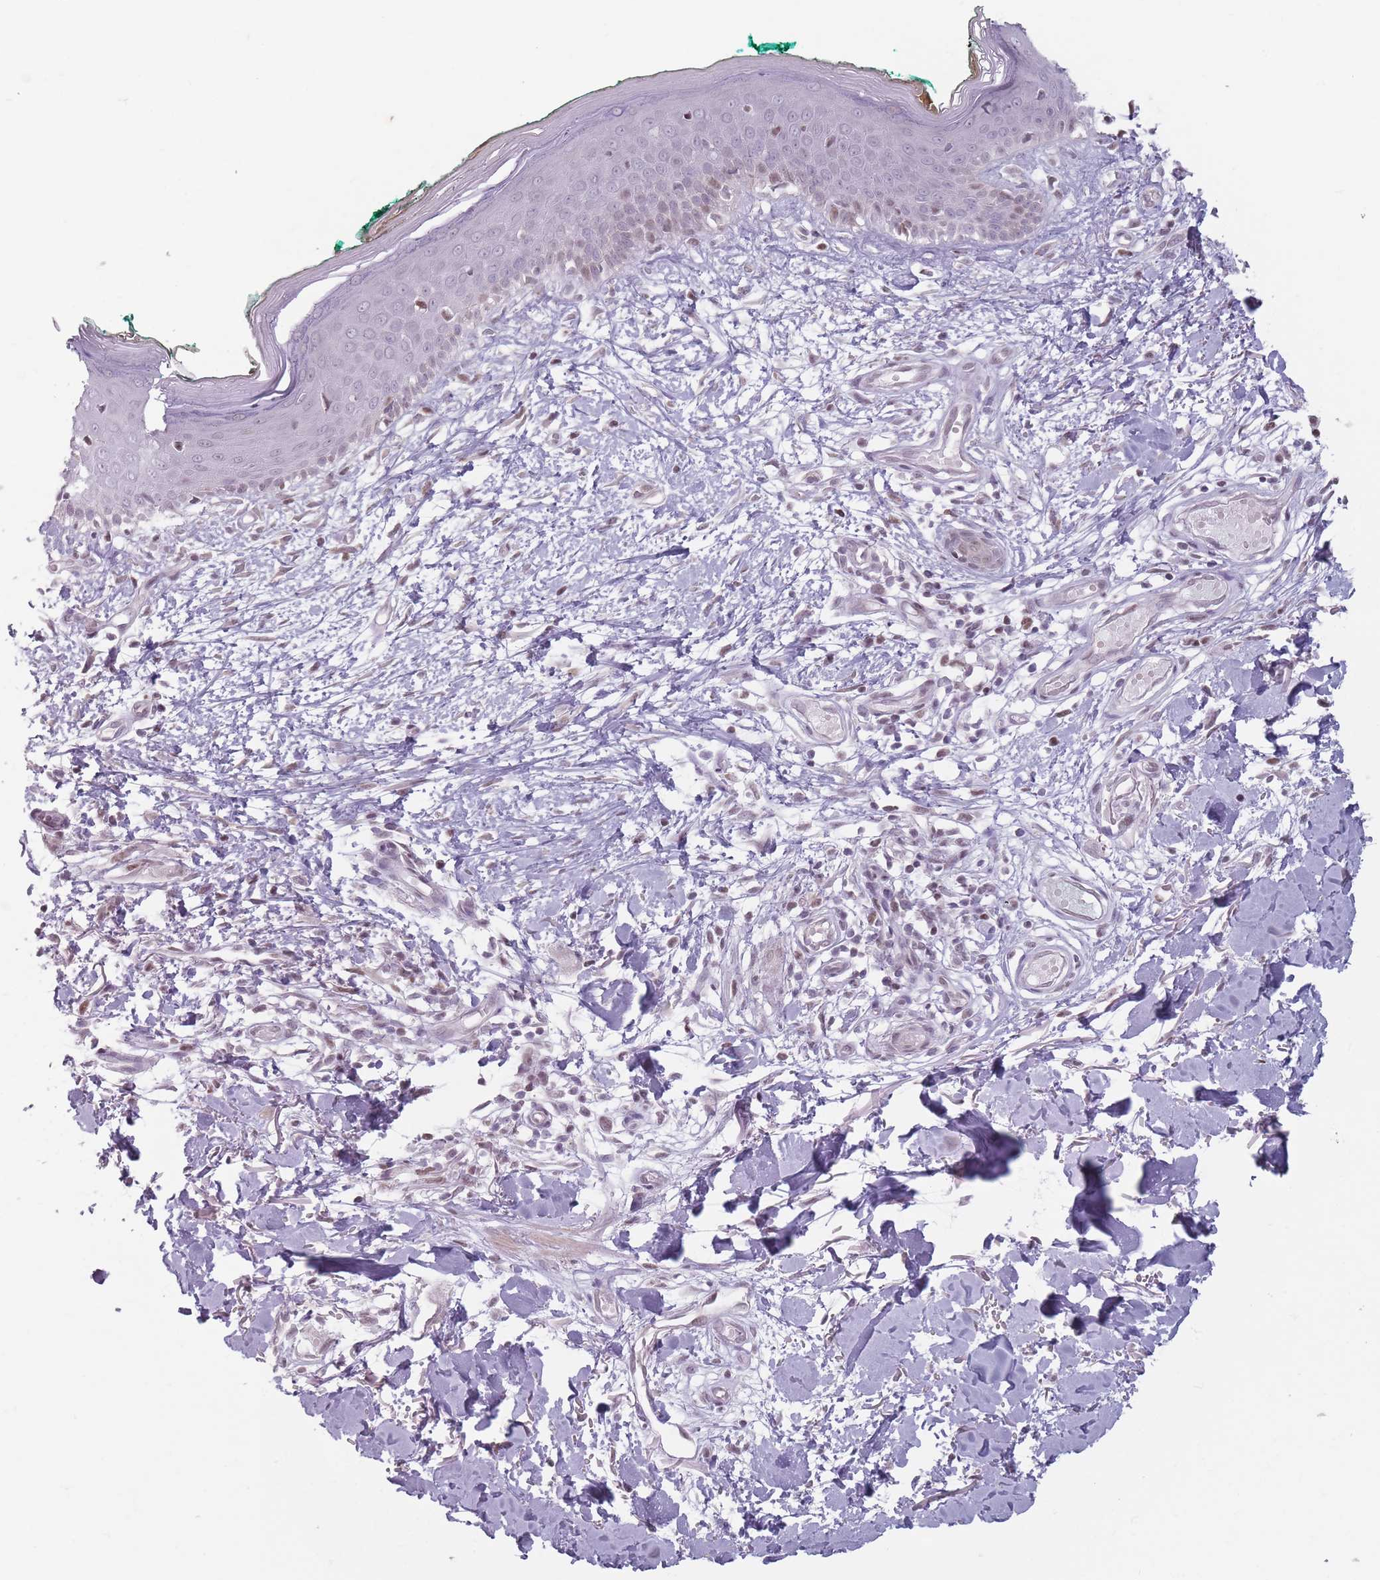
{"staining": {"intensity": "moderate", "quantity": ">75%", "location": "nuclear"}, "tissue": "skin", "cell_type": "Fibroblasts", "image_type": "normal", "snomed": [{"axis": "morphology", "description": "Normal tissue, NOS"}, {"axis": "morphology", "description": "Malignant melanoma, NOS"}, {"axis": "topography", "description": "Skin"}], "caption": "This histopathology image shows IHC staining of benign human skin, with medium moderate nuclear positivity in about >75% of fibroblasts.", "gene": "SH3BGRL2", "patient": {"sex": "male", "age": 62}}